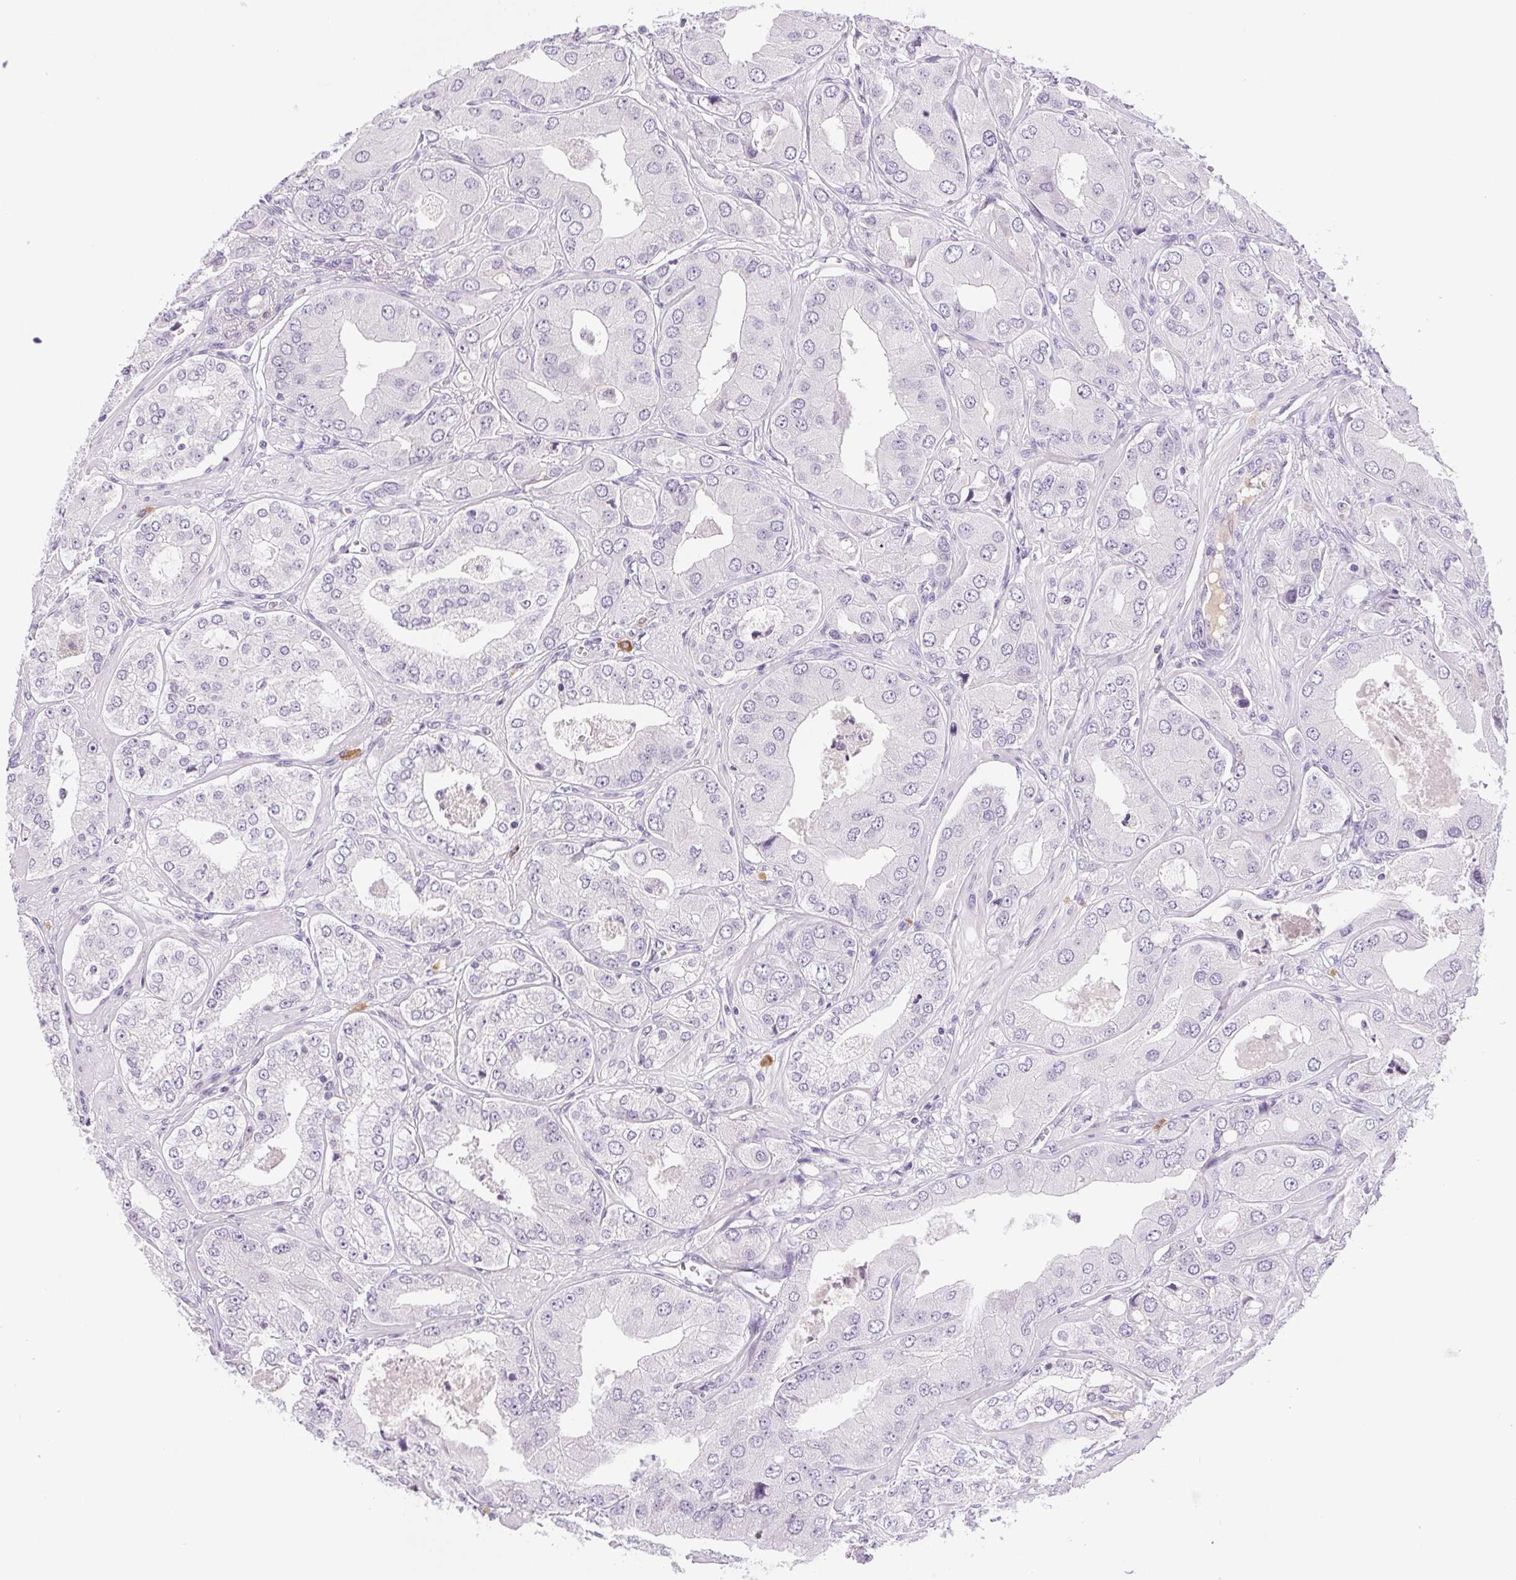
{"staining": {"intensity": "negative", "quantity": "none", "location": "none"}, "tissue": "prostate cancer", "cell_type": "Tumor cells", "image_type": "cancer", "snomed": [{"axis": "morphology", "description": "Adenocarcinoma, Low grade"}, {"axis": "topography", "description": "Prostate"}], "caption": "Tumor cells show no significant protein staining in prostate cancer (low-grade adenocarcinoma).", "gene": "IFIT1B", "patient": {"sex": "male", "age": 60}}